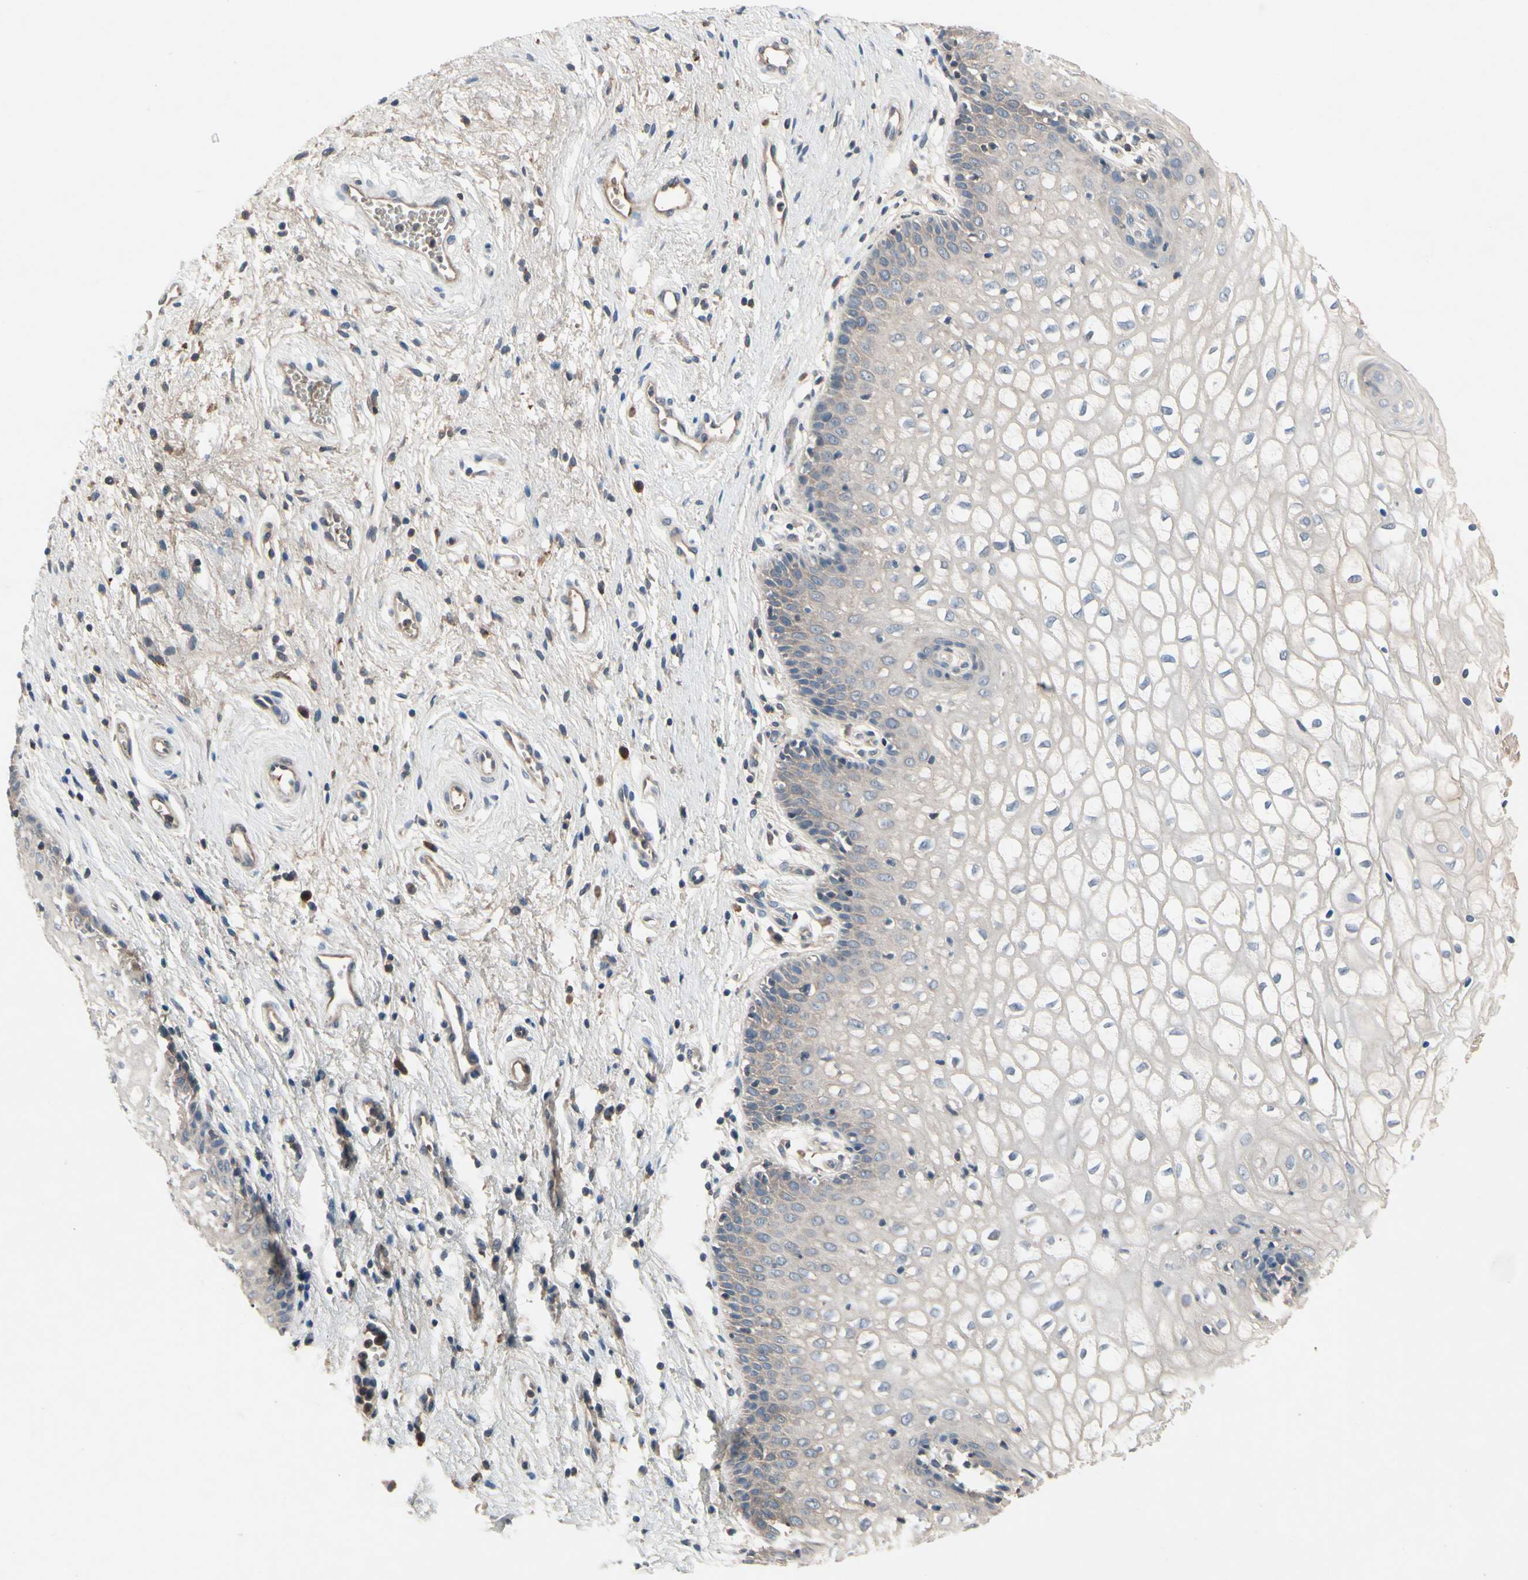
{"staining": {"intensity": "weak", "quantity": "<25%", "location": "cytoplasmic/membranous"}, "tissue": "vagina", "cell_type": "Squamous epithelial cells", "image_type": "normal", "snomed": [{"axis": "morphology", "description": "Normal tissue, NOS"}, {"axis": "topography", "description": "Vagina"}], "caption": "A photomicrograph of vagina stained for a protein displays no brown staining in squamous epithelial cells. (Brightfield microscopy of DAB (3,3'-diaminobenzidine) immunohistochemistry at high magnification).", "gene": "IL1RL1", "patient": {"sex": "female", "age": 34}}